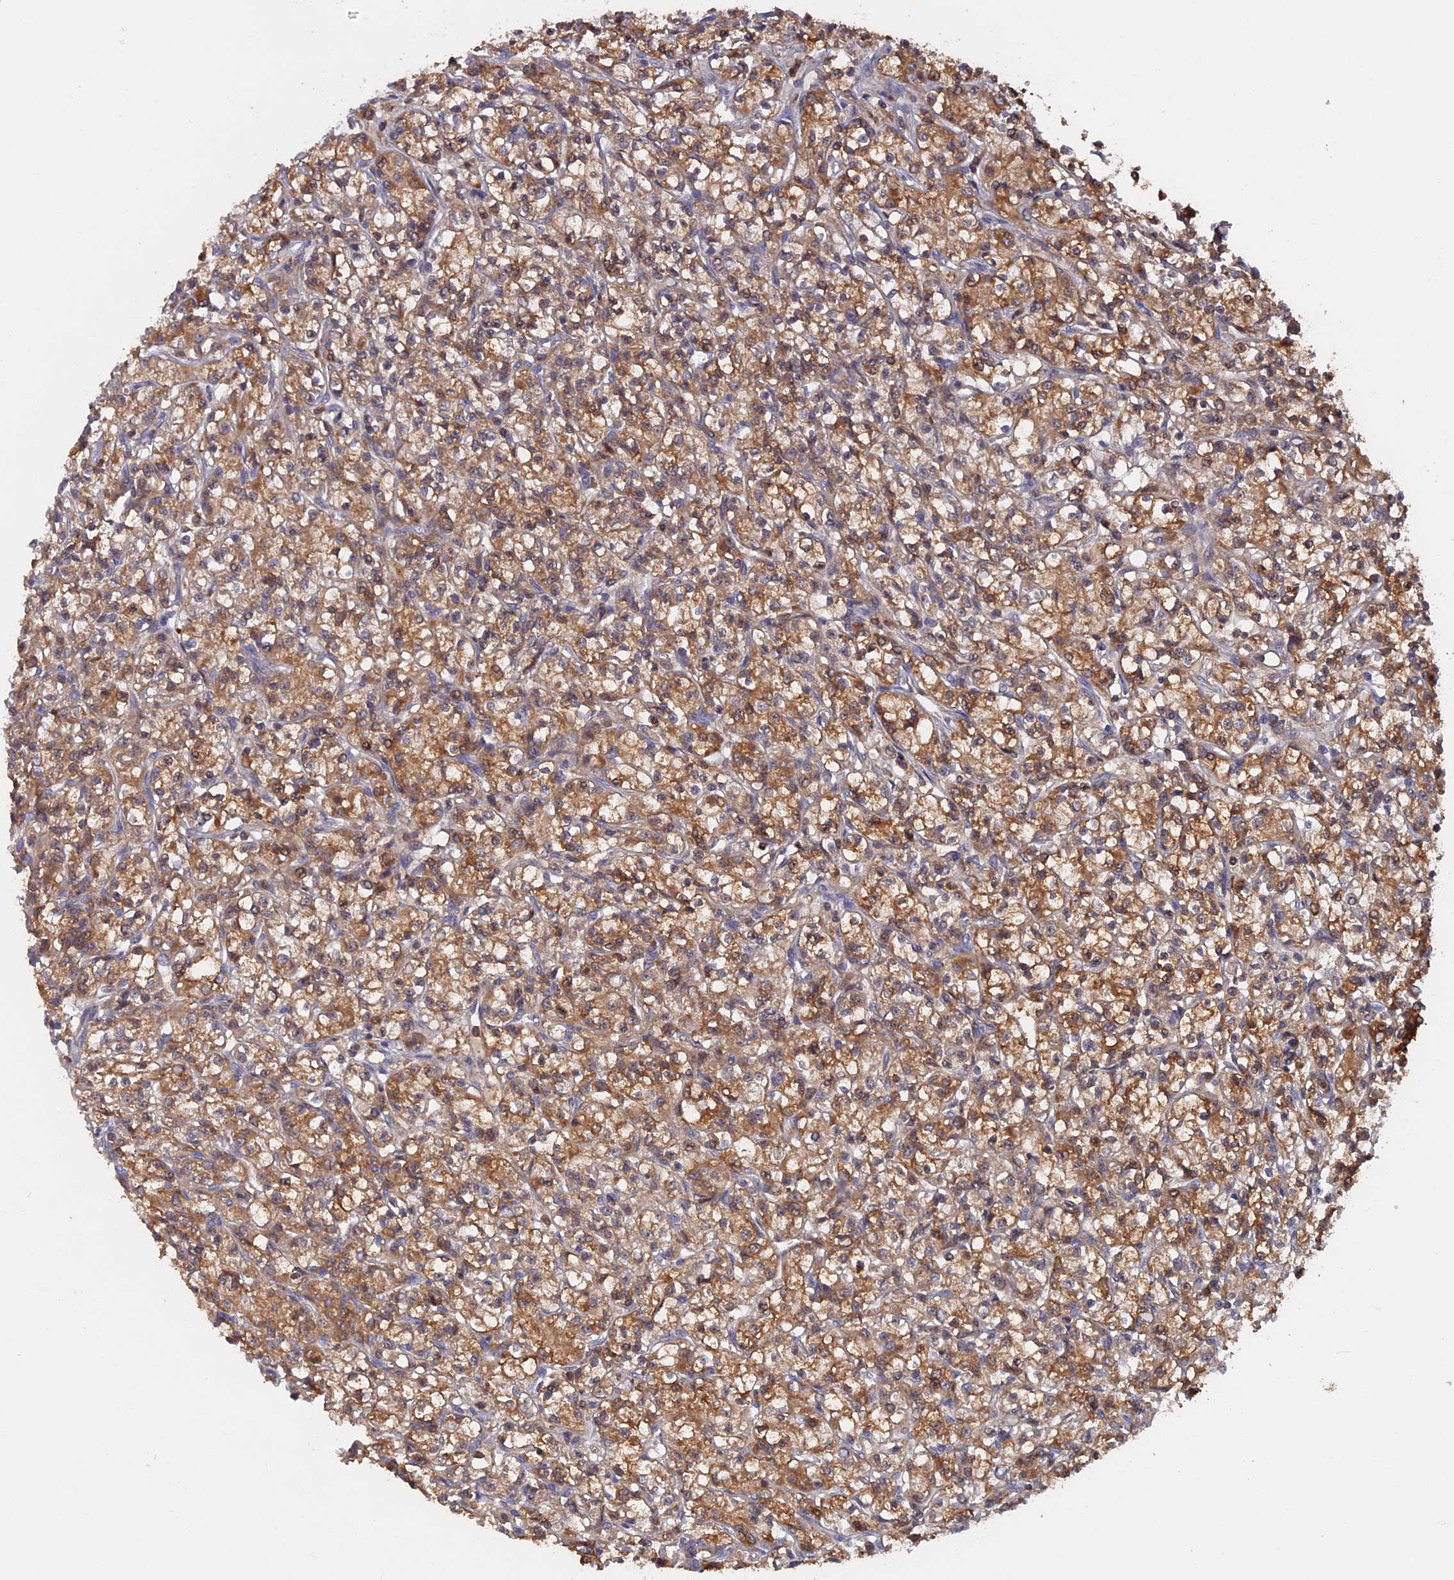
{"staining": {"intensity": "moderate", "quantity": ">75%", "location": "cytoplasmic/membranous"}, "tissue": "renal cancer", "cell_type": "Tumor cells", "image_type": "cancer", "snomed": [{"axis": "morphology", "description": "Adenocarcinoma, NOS"}, {"axis": "topography", "description": "Kidney"}], "caption": "Approximately >75% of tumor cells in renal cancer (adenocarcinoma) exhibit moderate cytoplasmic/membranous protein positivity as visualized by brown immunohistochemical staining.", "gene": "BLVRA", "patient": {"sex": "female", "age": 59}}